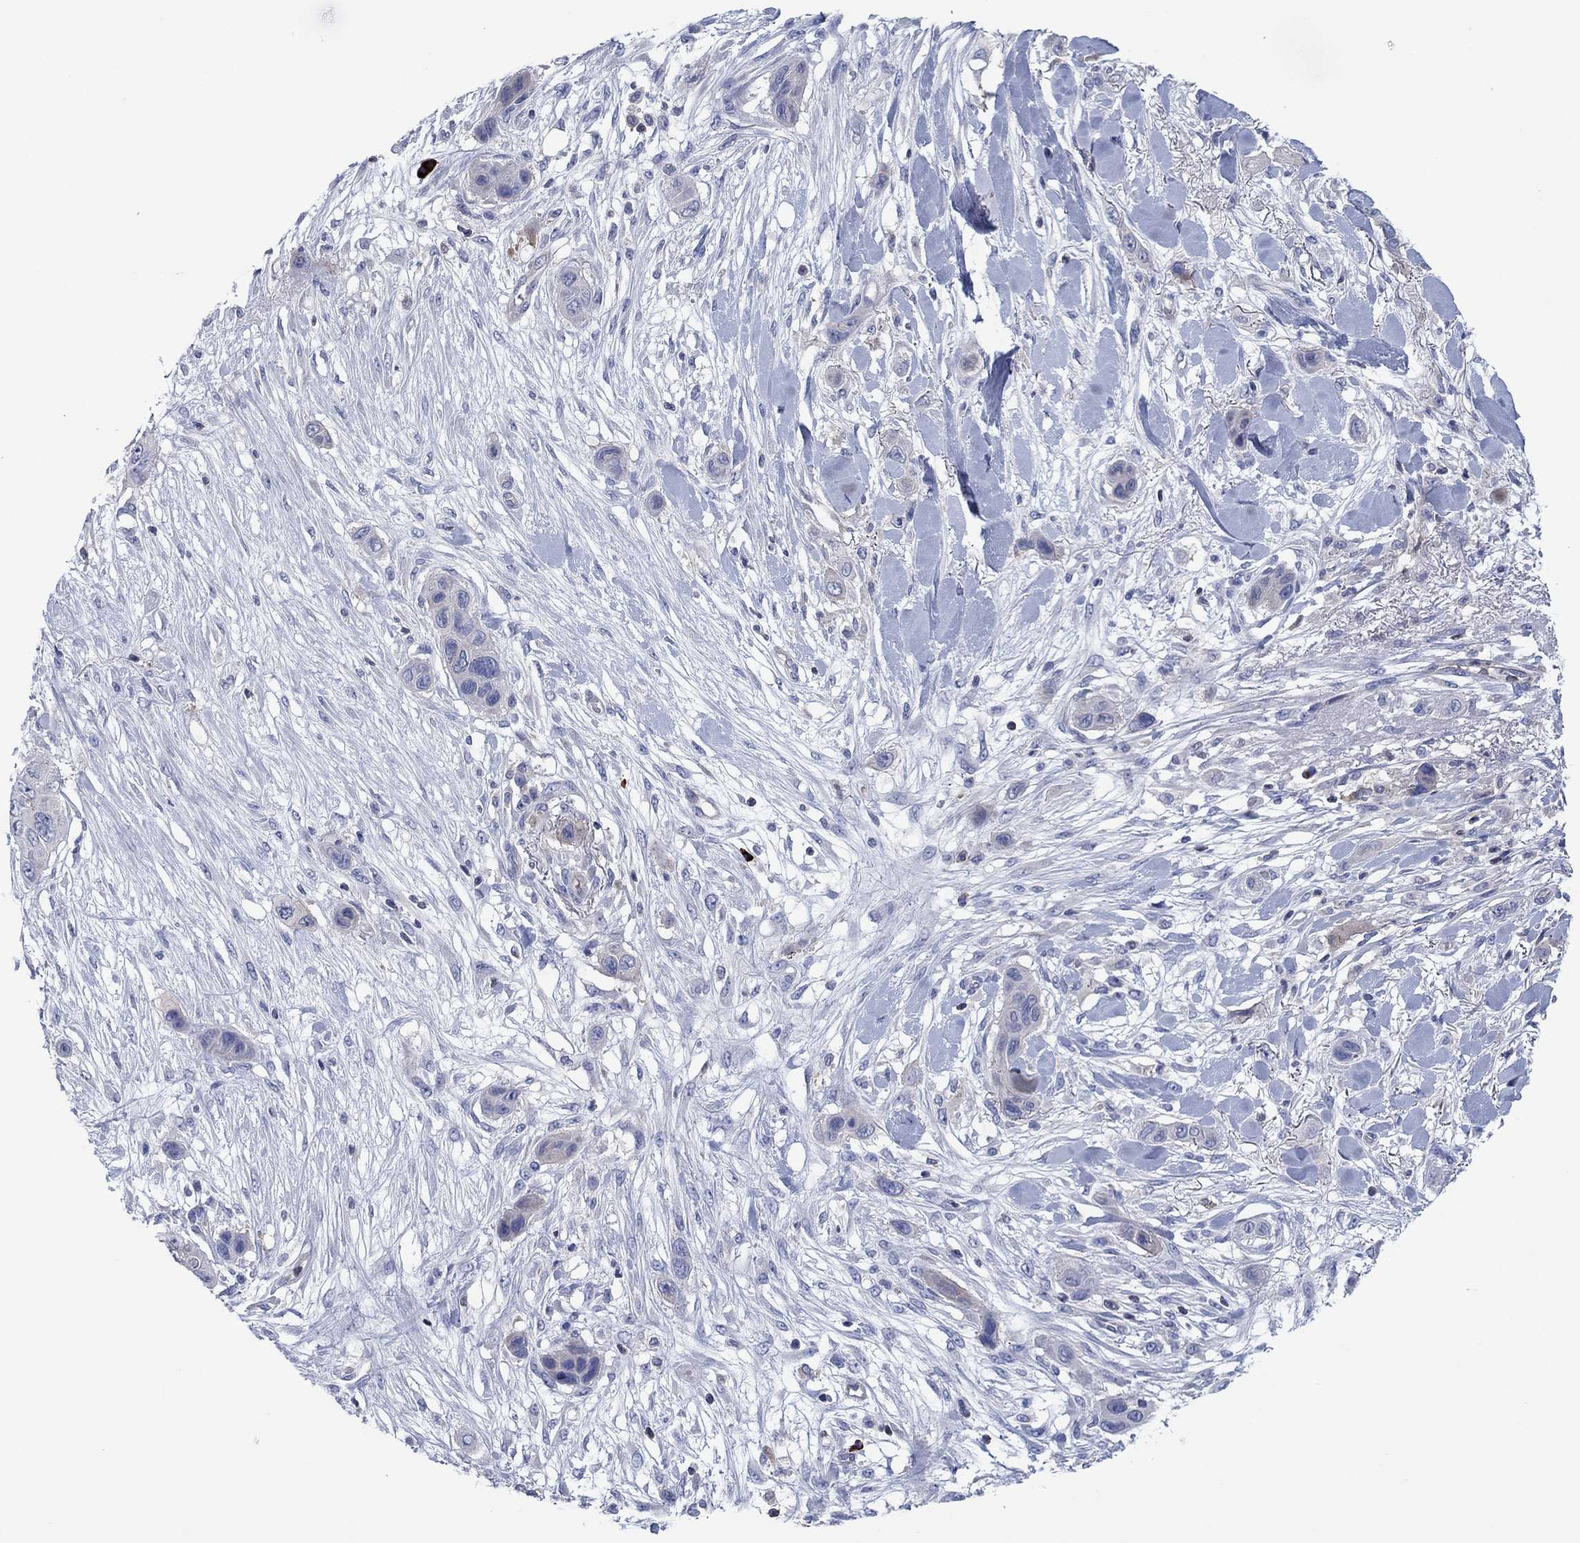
{"staining": {"intensity": "negative", "quantity": "none", "location": "none"}, "tissue": "skin cancer", "cell_type": "Tumor cells", "image_type": "cancer", "snomed": [{"axis": "morphology", "description": "Squamous cell carcinoma, NOS"}, {"axis": "topography", "description": "Skin"}], "caption": "Squamous cell carcinoma (skin) was stained to show a protein in brown. There is no significant staining in tumor cells.", "gene": "PVR", "patient": {"sex": "male", "age": 79}}